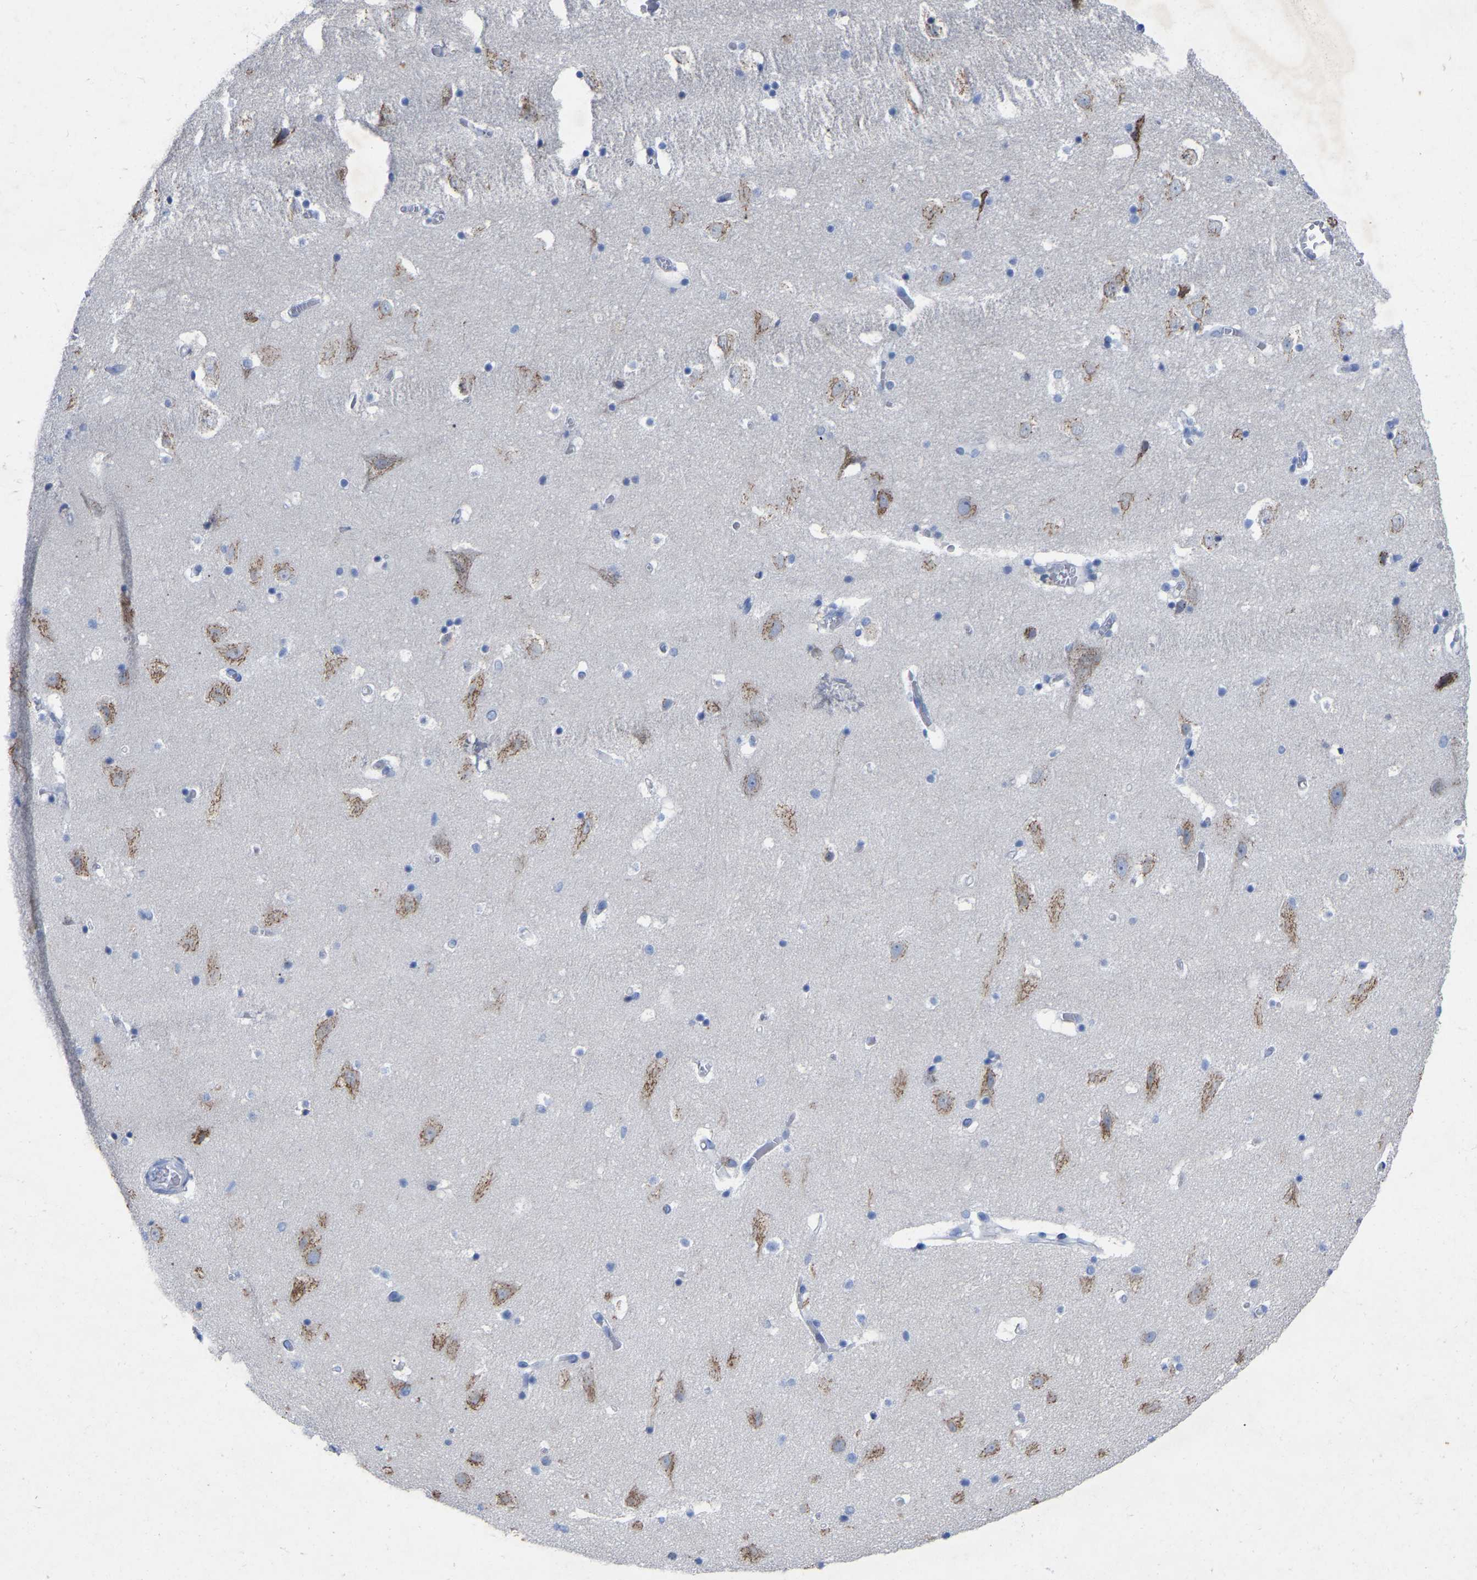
{"staining": {"intensity": "negative", "quantity": "none", "location": "none"}, "tissue": "hippocampus", "cell_type": "Glial cells", "image_type": "normal", "snomed": [{"axis": "morphology", "description": "Normal tissue, NOS"}, {"axis": "topography", "description": "Hippocampus"}], "caption": "A high-resolution histopathology image shows immunohistochemistry staining of benign hippocampus, which exhibits no significant expression in glial cells.", "gene": "STRIP2", "patient": {"sex": "male", "age": 45}}